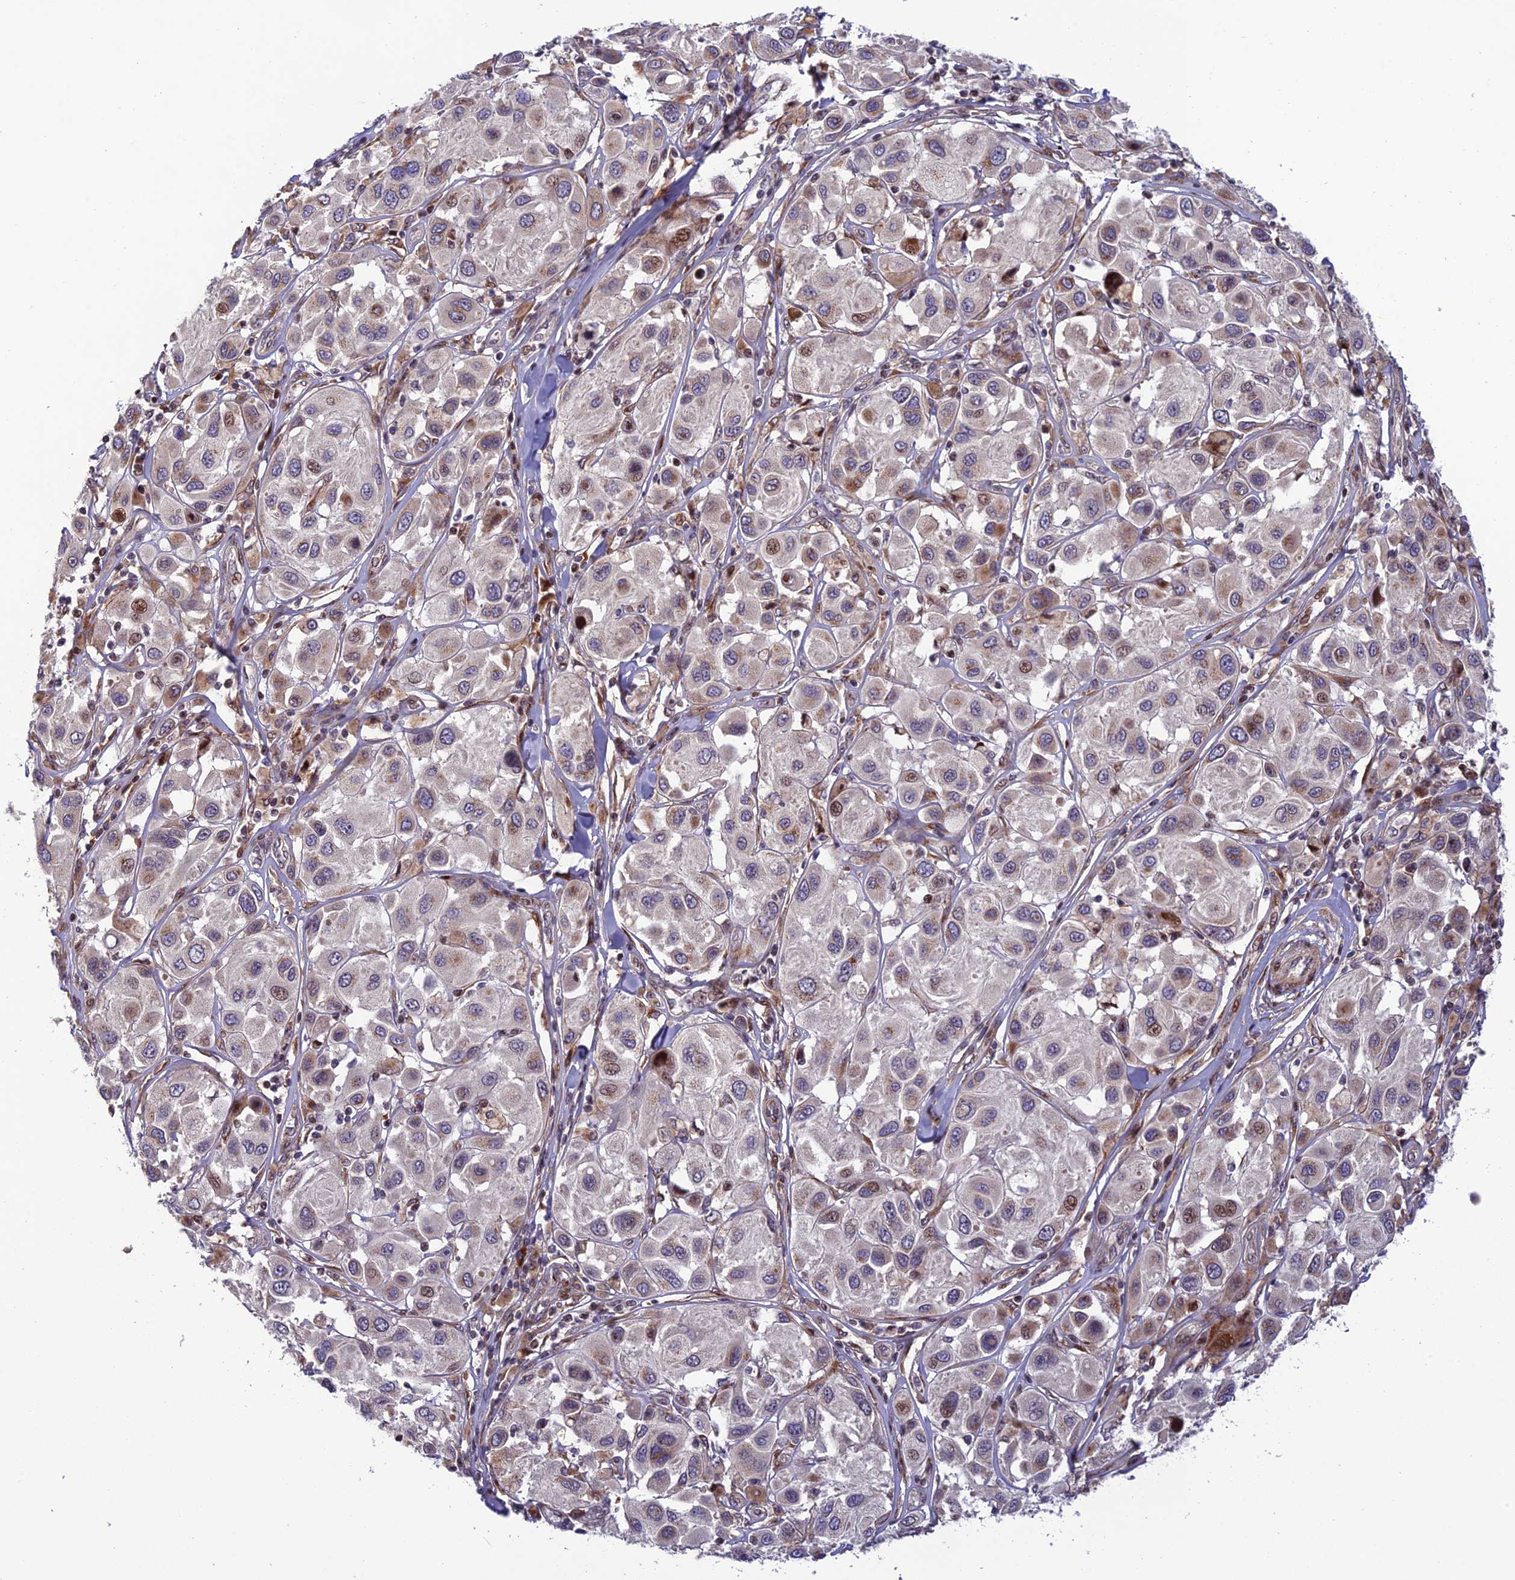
{"staining": {"intensity": "weak", "quantity": "<25%", "location": "cytoplasmic/membranous,nuclear"}, "tissue": "melanoma", "cell_type": "Tumor cells", "image_type": "cancer", "snomed": [{"axis": "morphology", "description": "Malignant melanoma, Metastatic site"}, {"axis": "topography", "description": "Skin"}], "caption": "Malignant melanoma (metastatic site) was stained to show a protein in brown. There is no significant positivity in tumor cells. (Stains: DAB immunohistochemistry with hematoxylin counter stain, Microscopy: brightfield microscopy at high magnification).", "gene": "SMIM7", "patient": {"sex": "male", "age": 41}}